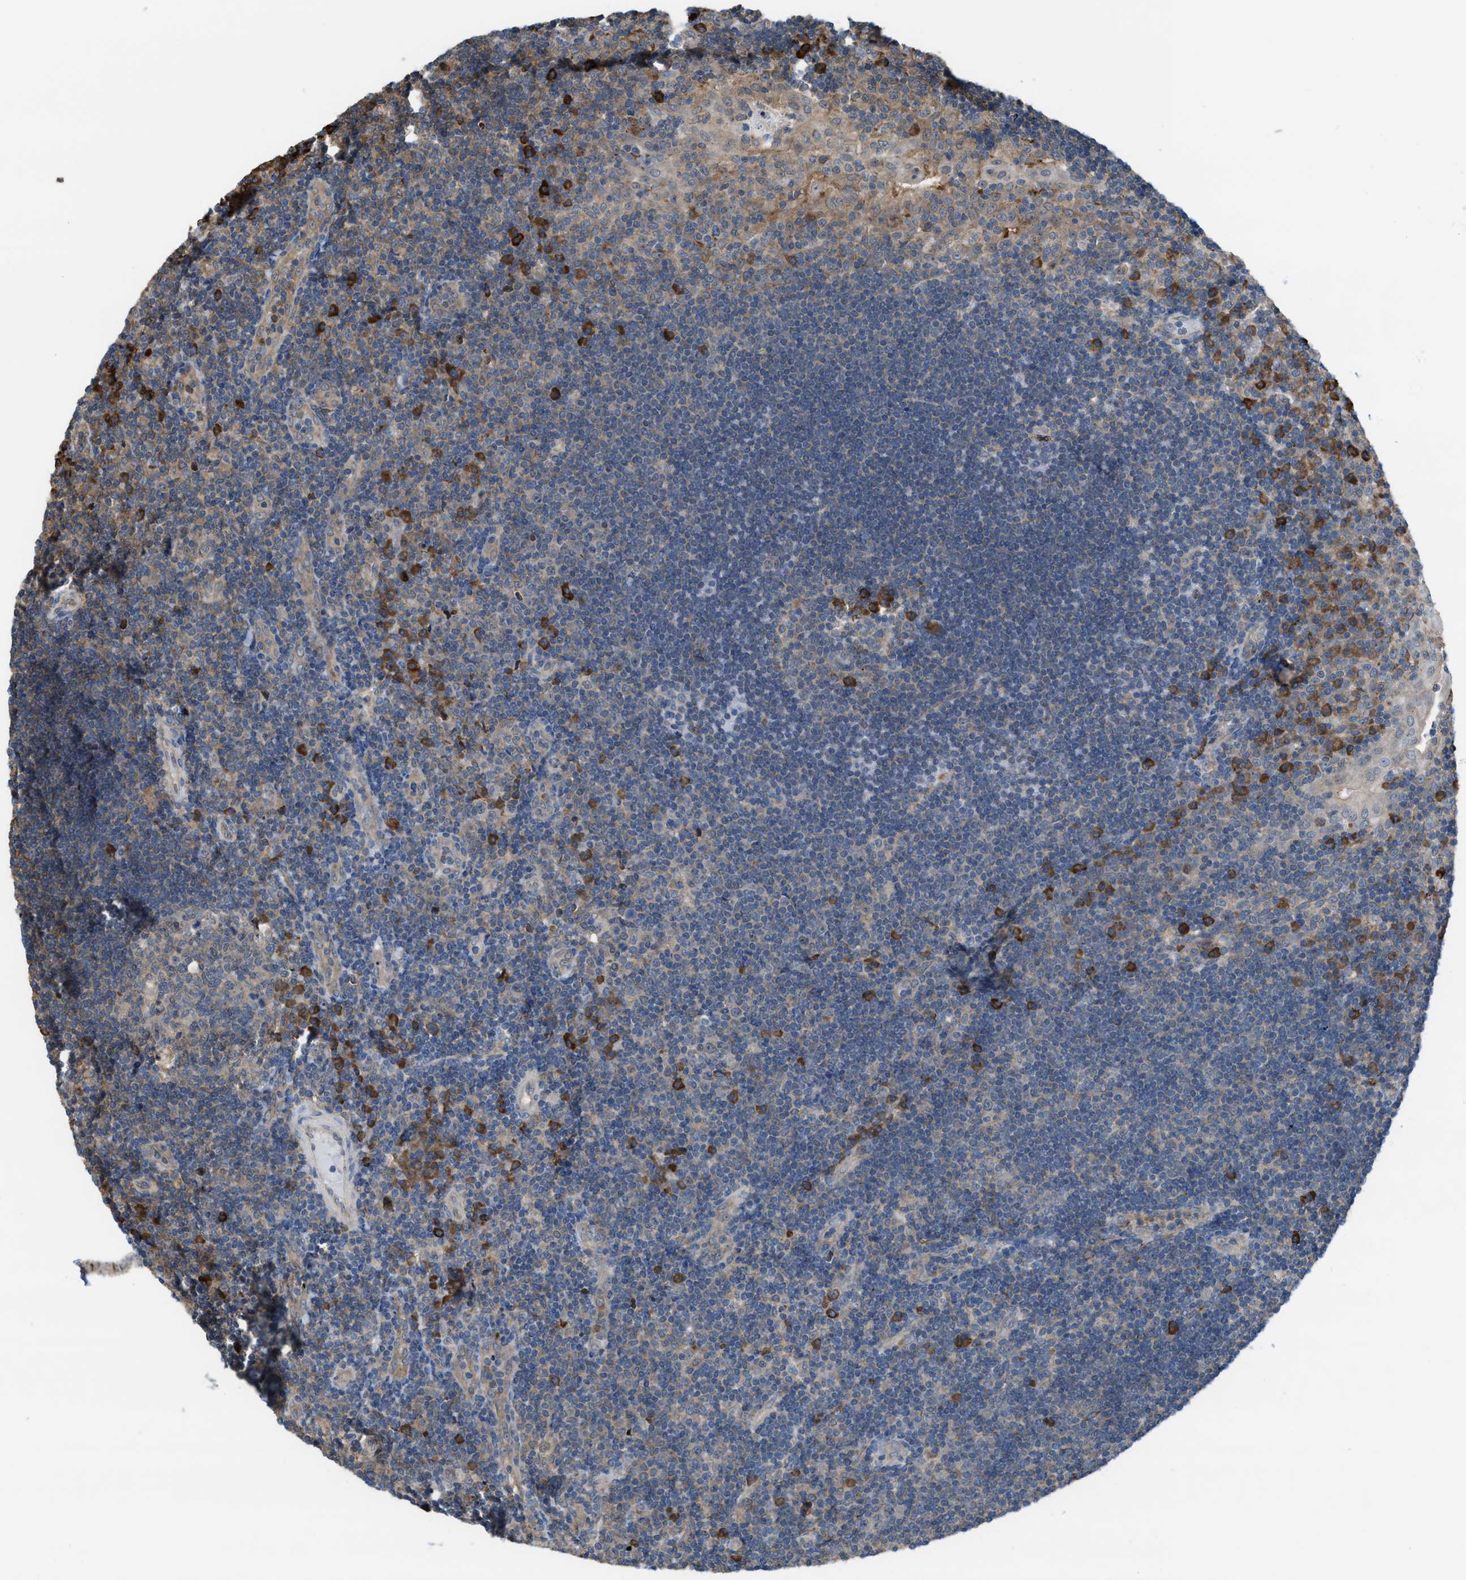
{"staining": {"intensity": "strong", "quantity": "<25%", "location": "cytoplasmic/membranous"}, "tissue": "tonsil", "cell_type": "Germinal center cells", "image_type": "normal", "snomed": [{"axis": "morphology", "description": "Normal tissue, NOS"}, {"axis": "topography", "description": "Tonsil"}], "caption": "Human tonsil stained with a brown dye displays strong cytoplasmic/membranous positive staining in approximately <25% of germinal center cells.", "gene": "PLAA", "patient": {"sex": "female", "age": 40}}